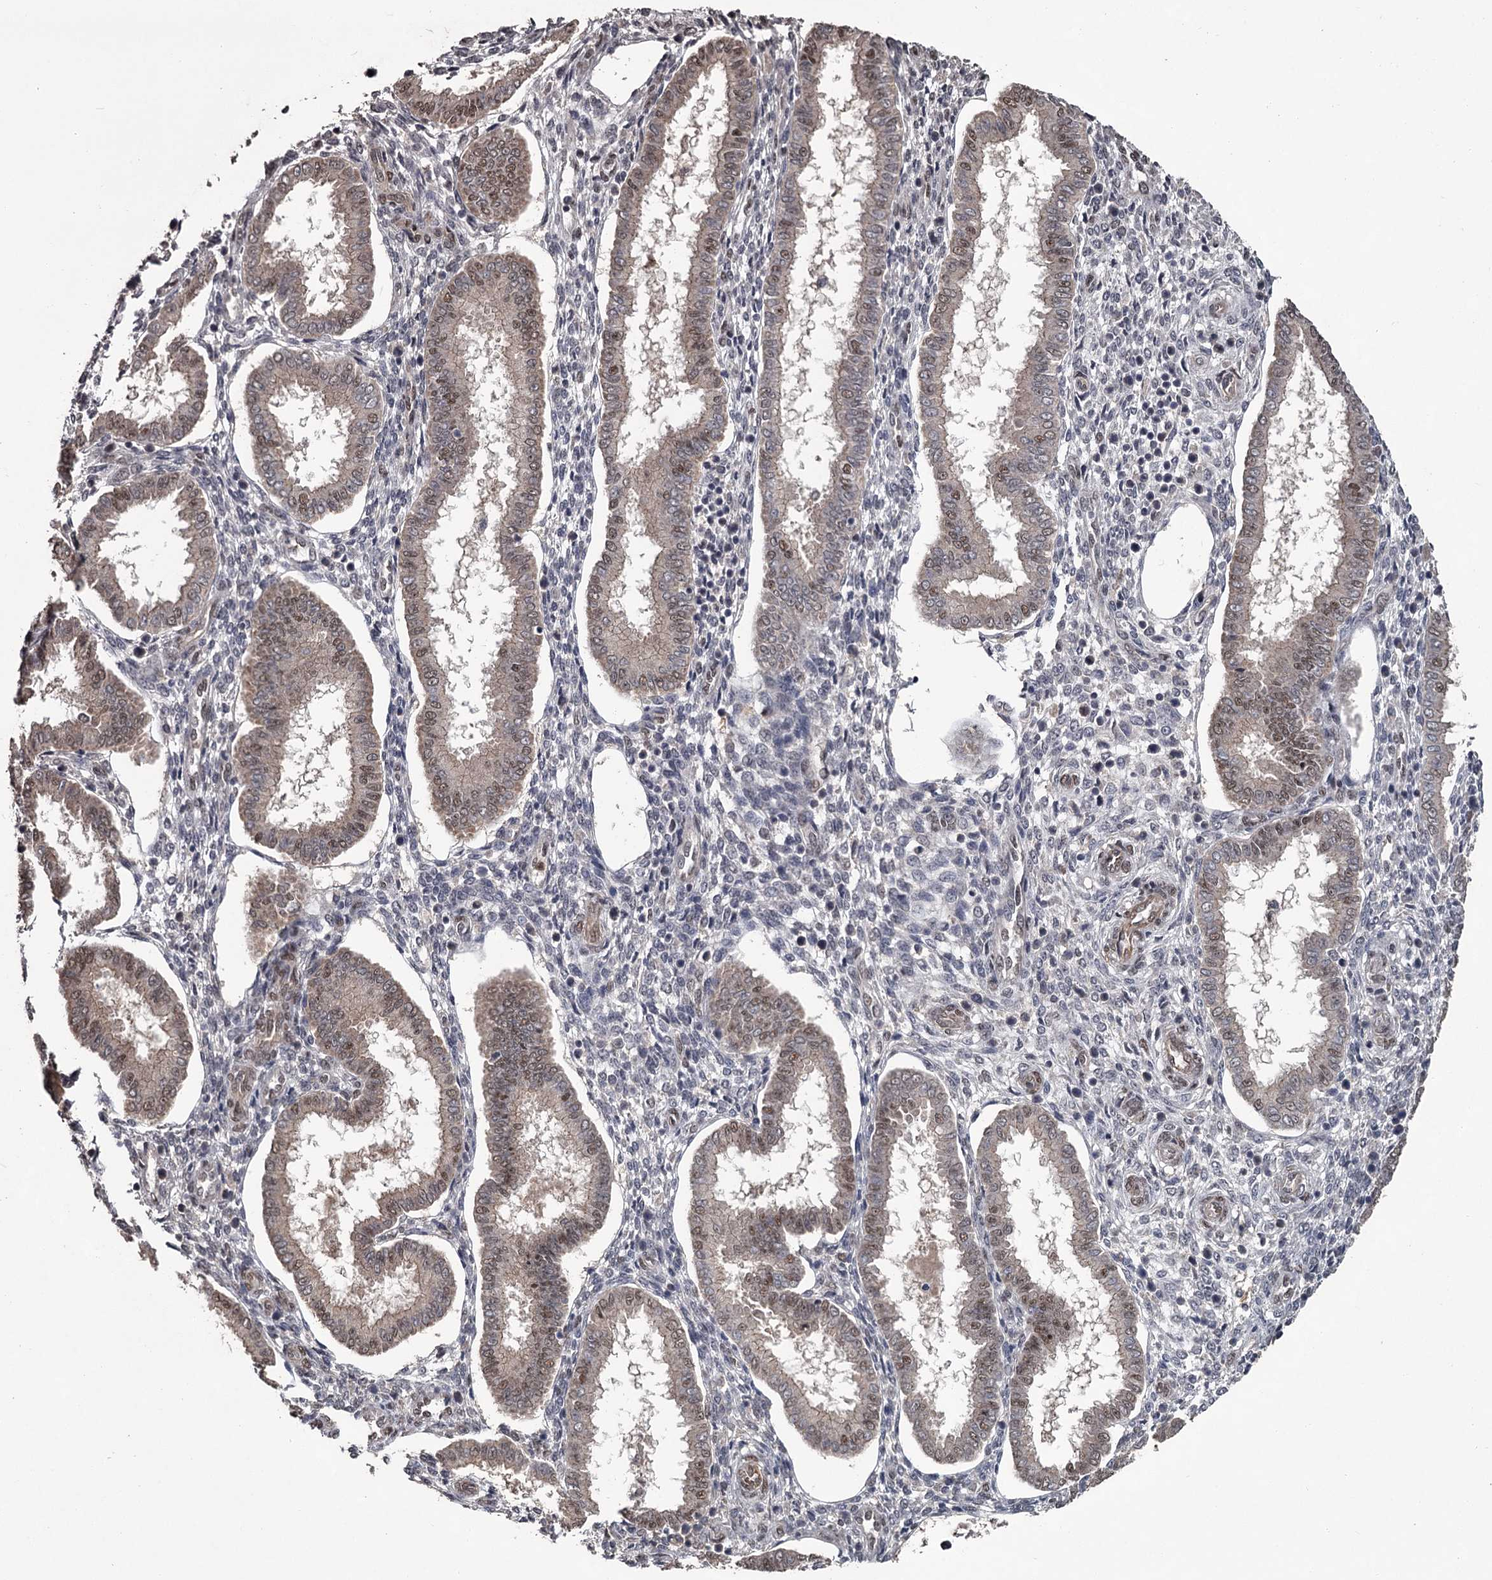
{"staining": {"intensity": "weak", "quantity": "<25%", "location": "nuclear"}, "tissue": "endometrium", "cell_type": "Cells in endometrial stroma", "image_type": "normal", "snomed": [{"axis": "morphology", "description": "Normal tissue, NOS"}, {"axis": "topography", "description": "Endometrium"}], "caption": "There is no significant staining in cells in endometrial stroma of endometrium. The staining was performed using DAB to visualize the protein expression in brown, while the nuclei were stained in blue with hematoxylin (Magnification: 20x).", "gene": "PRPF40B", "patient": {"sex": "female", "age": 24}}